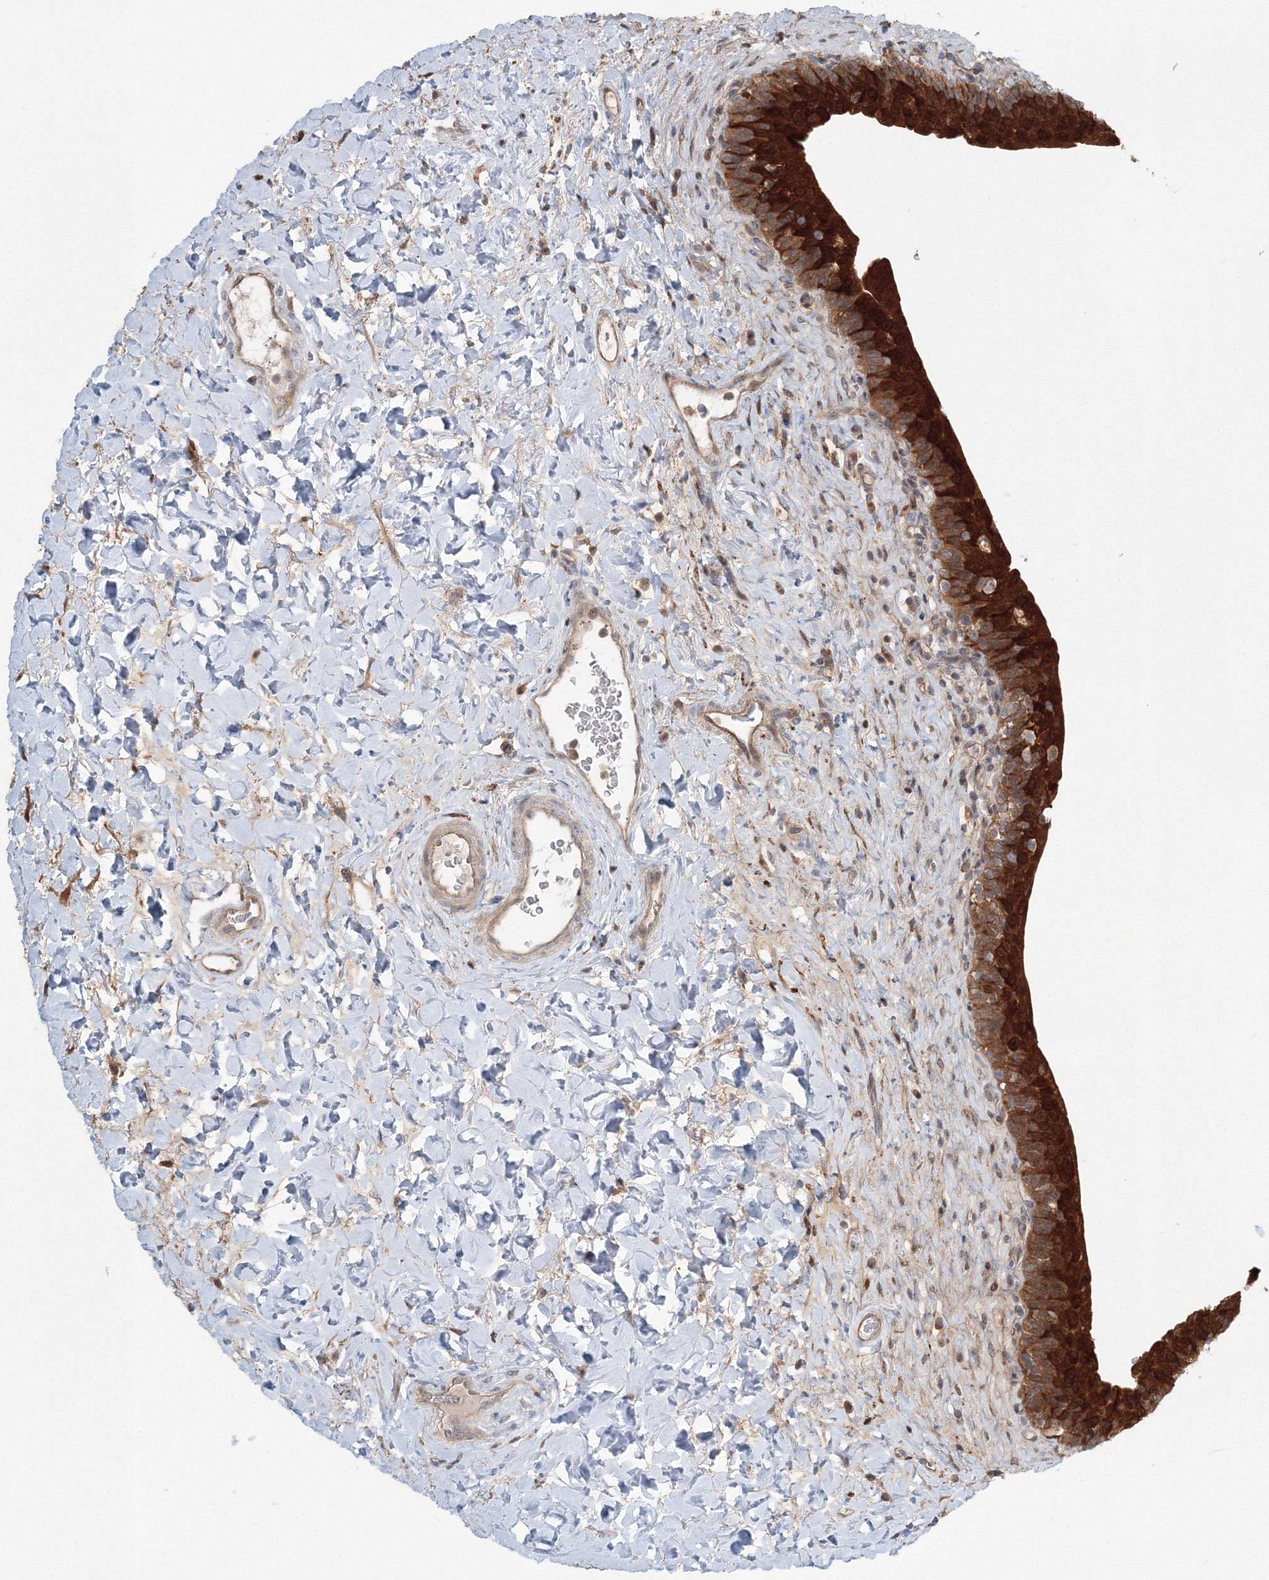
{"staining": {"intensity": "strong", "quantity": ">75%", "location": "cytoplasmic/membranous"}, "tissue": "urinary bladder", "cell_type": "Urothelial cells", "image_type": "normal", "snomed": [{"axis": "morphology", "description": "Normal tissue, NOS"}, {"axis": "topography", "description": "Urinary bladder"}], "caption": "An immunohistochemistry (IHC) histopathology image of normal tissue is shown. Protein staining in brown labels strong cytoplasmic/membranous positivity in urinary bladder within urothelial cells. (Stains: DAB in brown, nuclei in blue, Microscopy: brightfield microscopy at high magnification).", "gene": "MKRN2", "patient": {"sex": "male", "age": 83}}